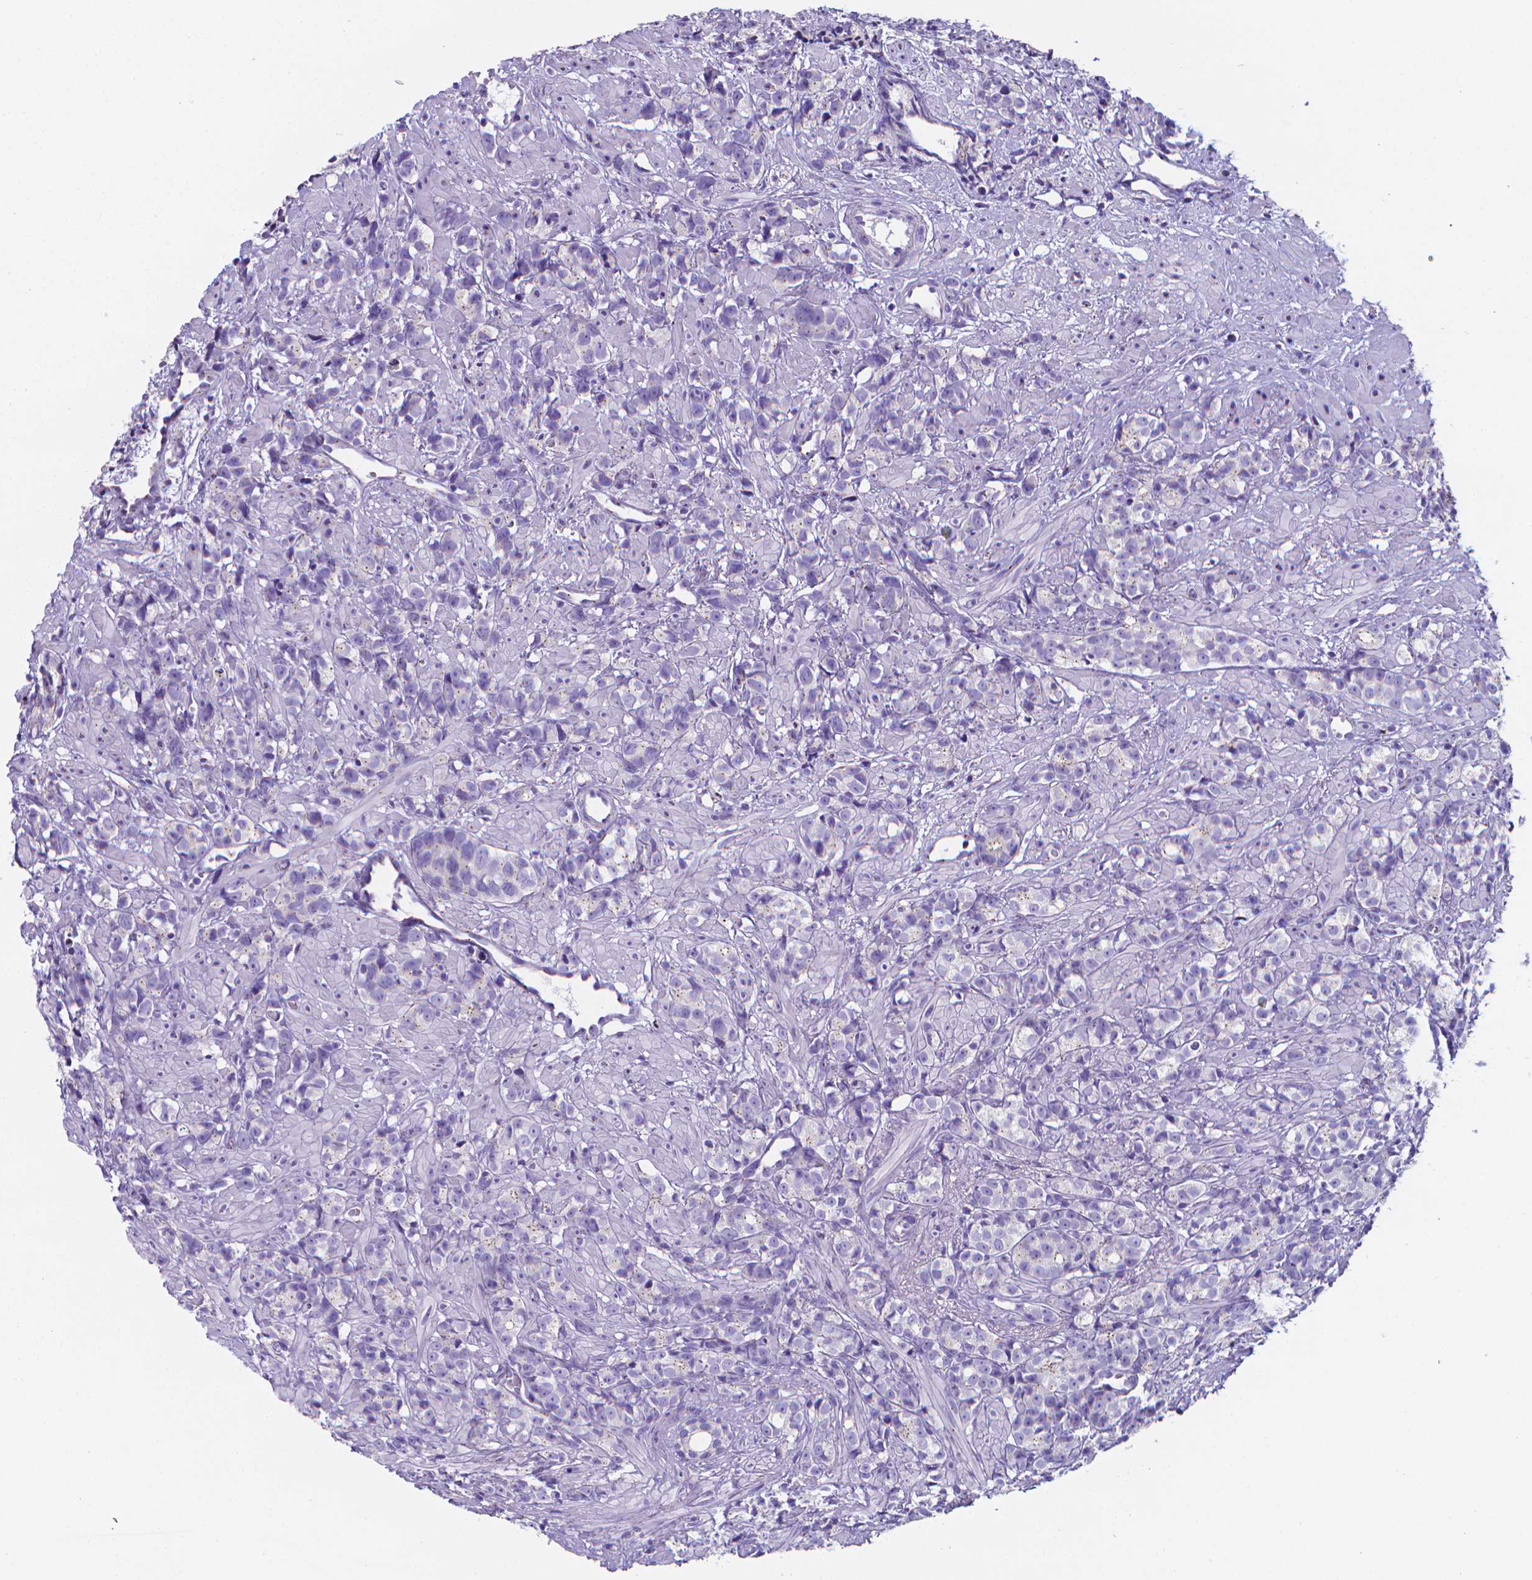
{"staining": {"intensity": "negative", "quantity": "none", "location": "none"}, "tissue": "prostate cancer", "cell_type": "Tumor cells", "image_type": "cancer", "snomed": [{"axis": "morphology", "description": "Adenocarcinoma, High grade"}, {"axis": "topography", "description": "Prostate"}], "caption": "There is no significant staining in tumor cells of high-grade adenocarcinoma (prostate).", "gene": "LRRC73", "patient": {"sex": "male", "age": 81}}